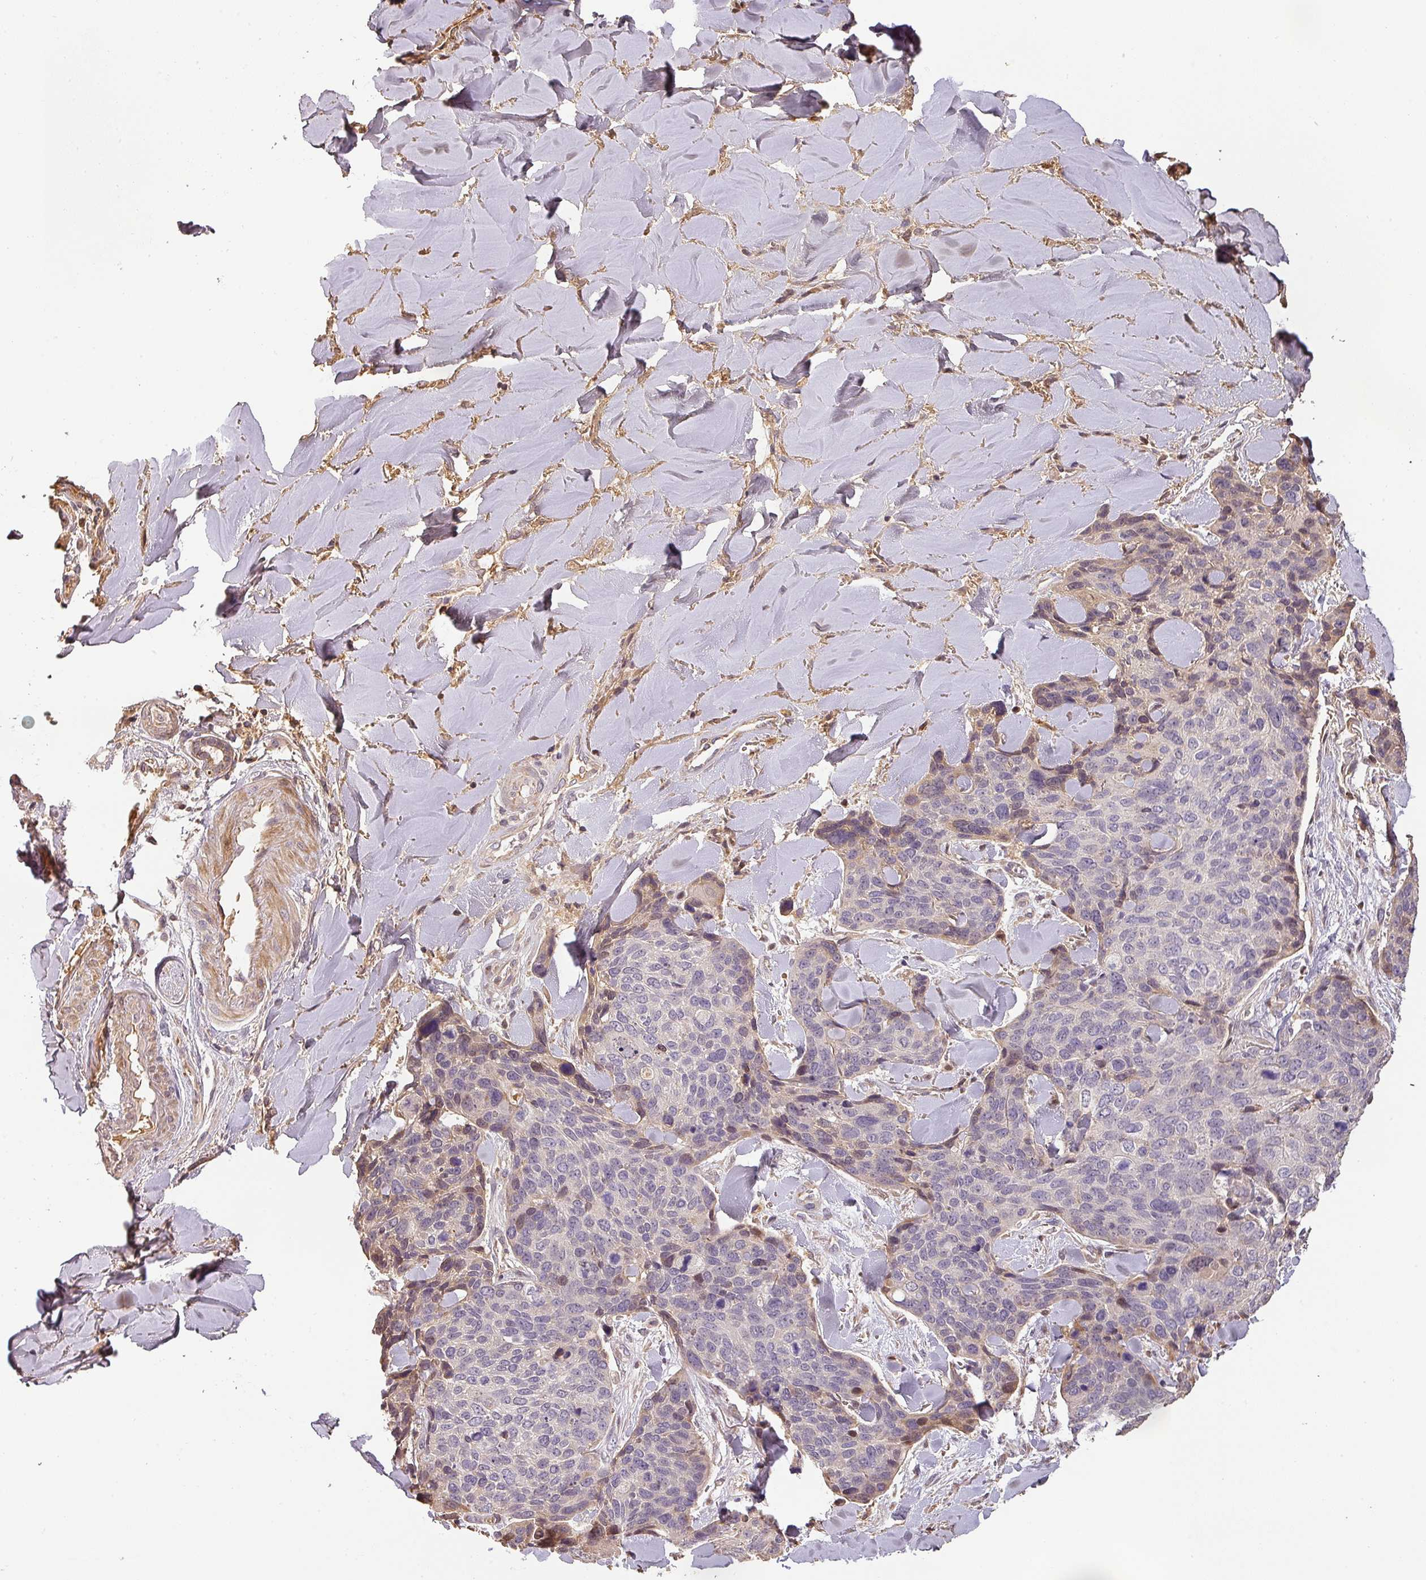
{"staining": {"intensity": "weak", "quantity": "<25%", "location": "cytoplasmic/membranous"}, "tissue": "skin cancer", "cell_type": "Tumor cells", "image_type": "cancer", "snomed": [{"axis": "morphology", "description": "Basal cell carcinoma"}, {"axis": "topography", "description": "Skin"}], "caption": "Human skin cancer (basal cell carcinoma) stained for a protein using immunohistochemistry (IHC) demonstrates no positivity in tumor cells.", "gene": "BPIFB3", "patient": {"sex": "female", "age": 74}}